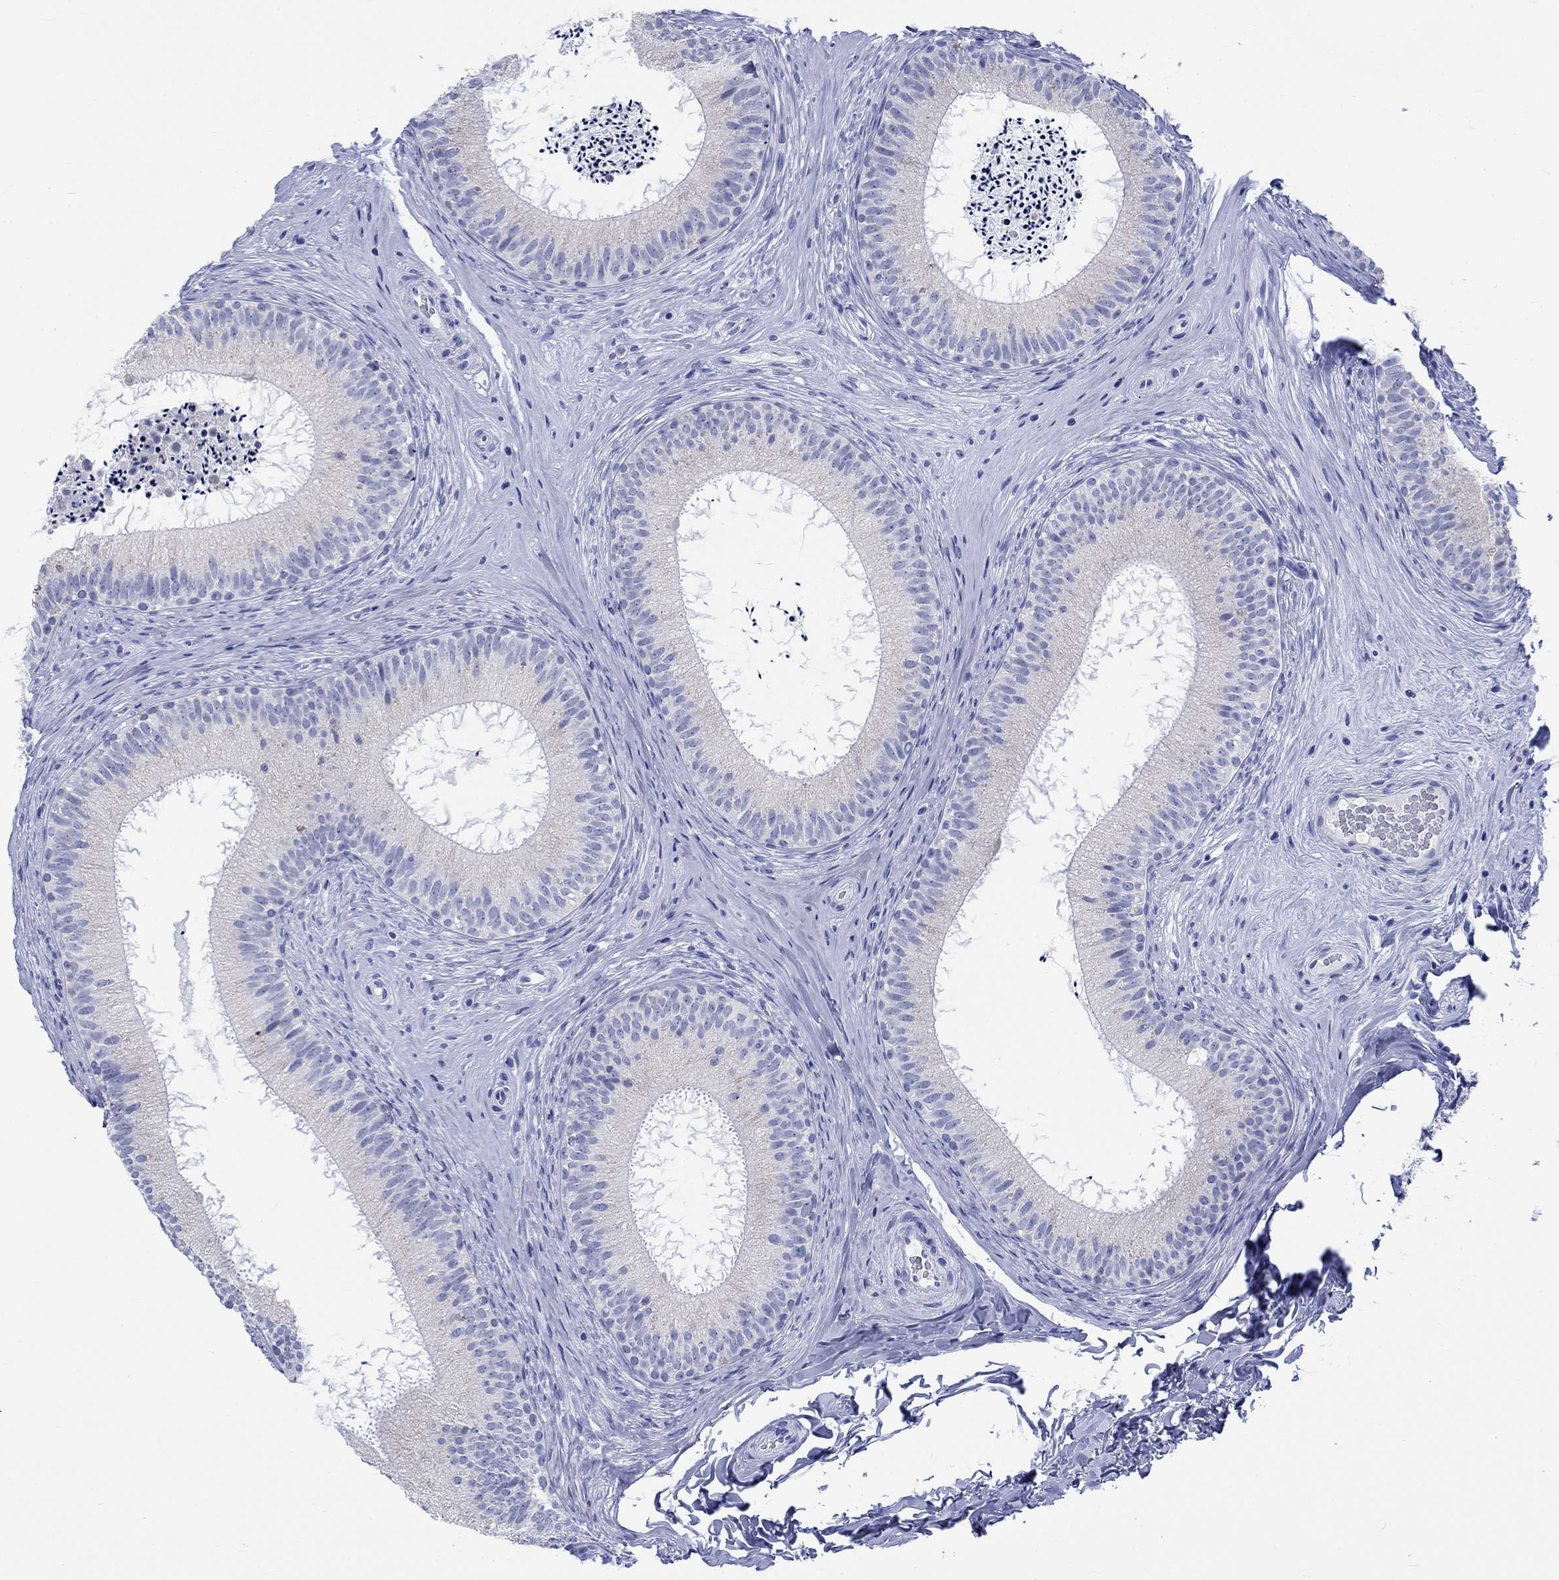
{"staining": {"intensity": "weak", "quantity": "<25%", "location": "cytoplasmic/membranous"}, "tissue": "epididymis", "cell_type": "Glandular cells", "image_type": "normal", "snomed": [{"axis": "morphology", "description": "Normal tissue, NOS"}, {"axis": "morphology", "description": "Carcinoma, Embryonal, NOS"}, {"axis": "topography", "description": "Testis"}, {"axis": "topography", "description": "Epididymis"}], "caption": "DAB (3,3'-diaminobenzidine) immunohistochemical staining of normal human epididymis exhibits no significant staining in glandular cells. (Brightfield microscopy of DAB (3,3'-diaminobenzidine) immunohistochemistry (IHC) at high magnification).", "gene": "KRT76", "patient": {"sex": "male", "age": 24}}